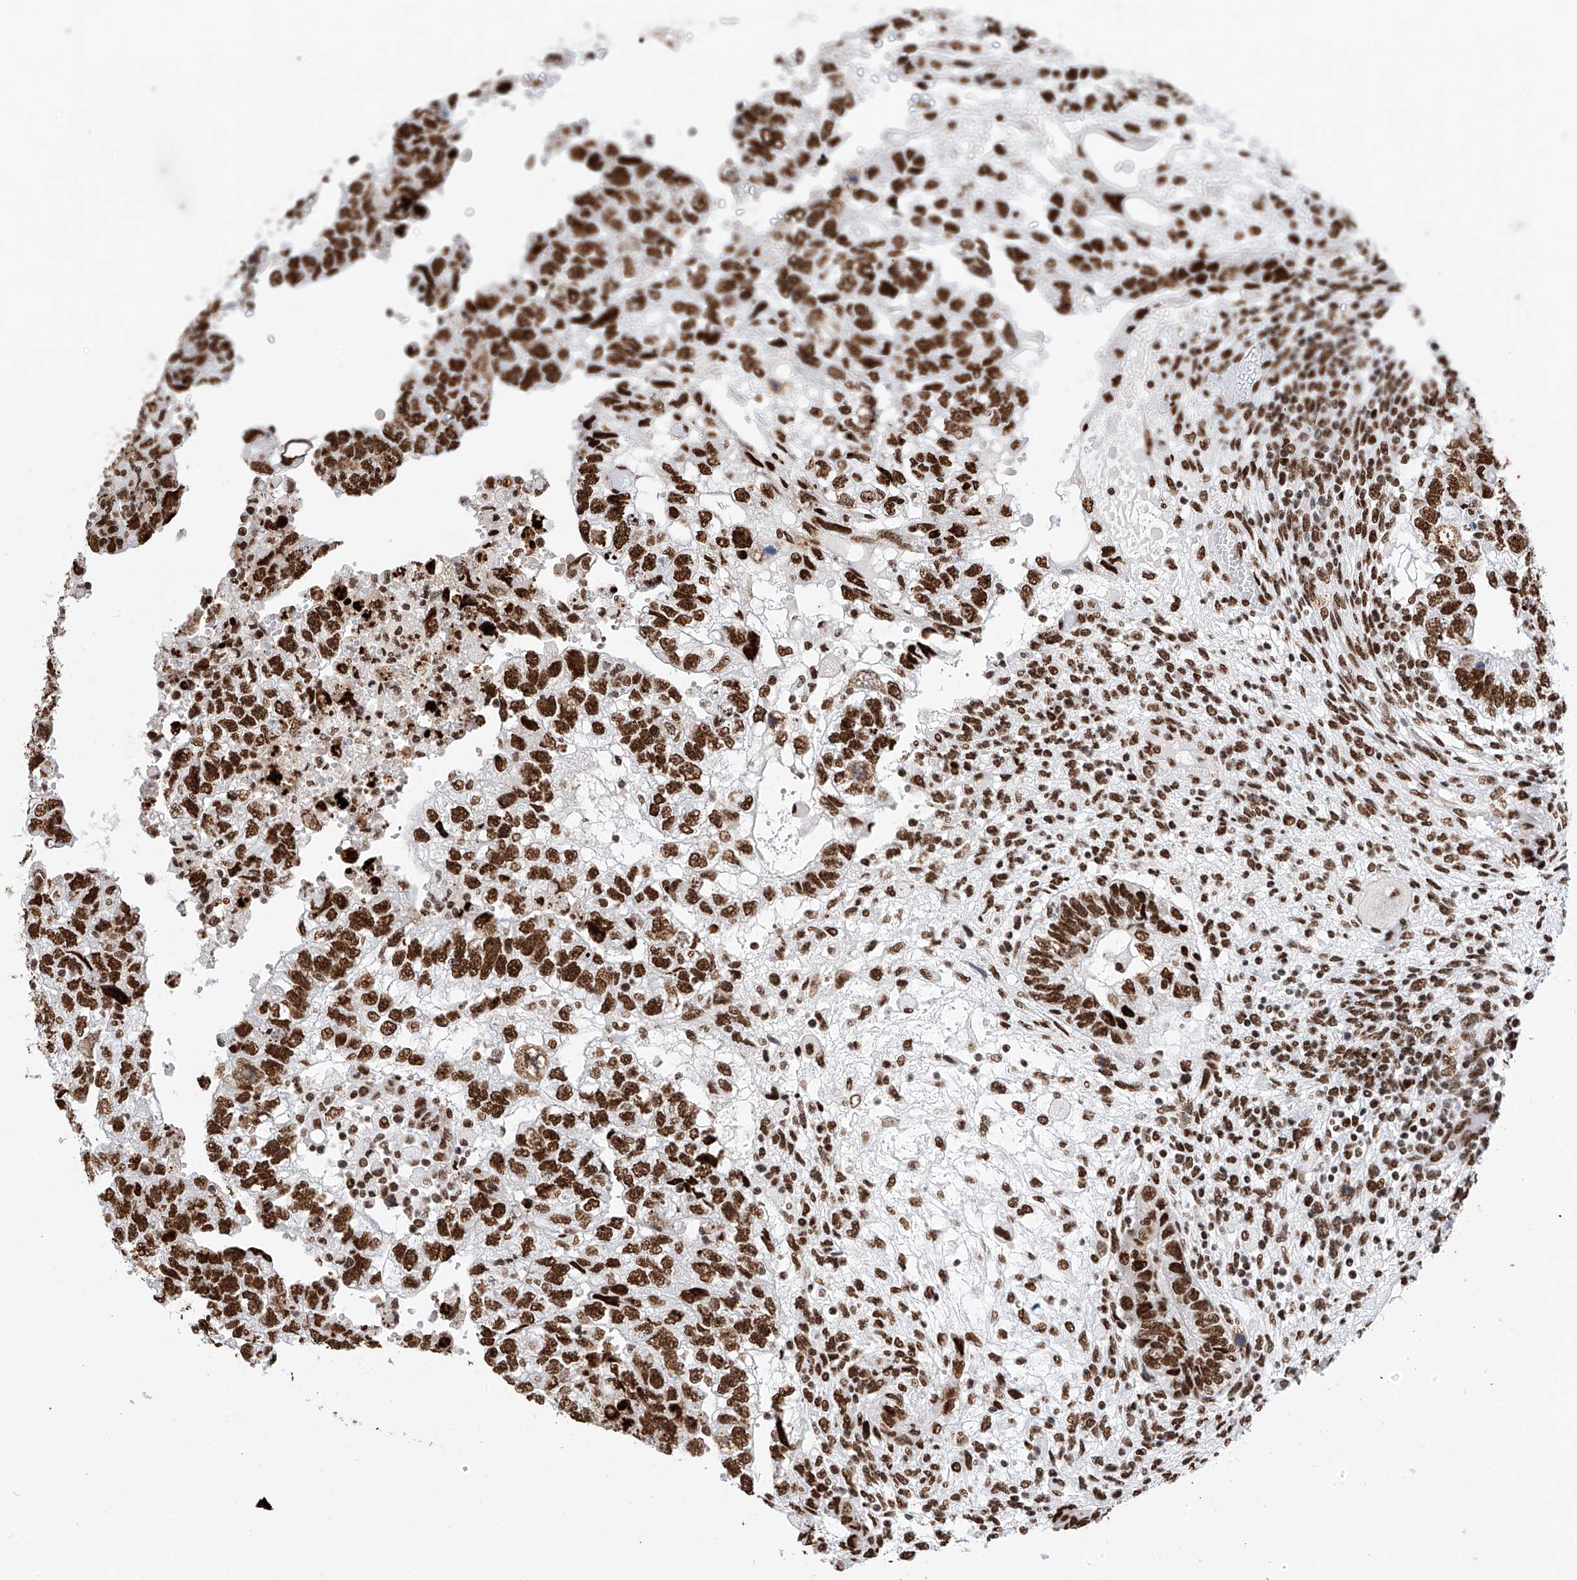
{"staining": {"intensity": "strong", "quantity": ">75%", "location": "nuclear"}, "tissue": "testis cancer", "cell_type": "Tumor cells", "image_type": "cancer", "snomed": [{"axis": "morphology", "description": "Carcinoma, Embryonal, NOS"}, {"axis": "topography", "description": "Testis"}], "caption": "Tumor cells exhibit high levels of strong nuclear positivity in about >75% of cells in testis embryonal carcinoma. The staining was performed using DAB (3,3'-diaminobenzidine), with brown indicating positive protein expression. Nuclei are stained blue with hematoxylin.", "gene": "SRSF6", "patient": {"sex": "male", "age": 36}}